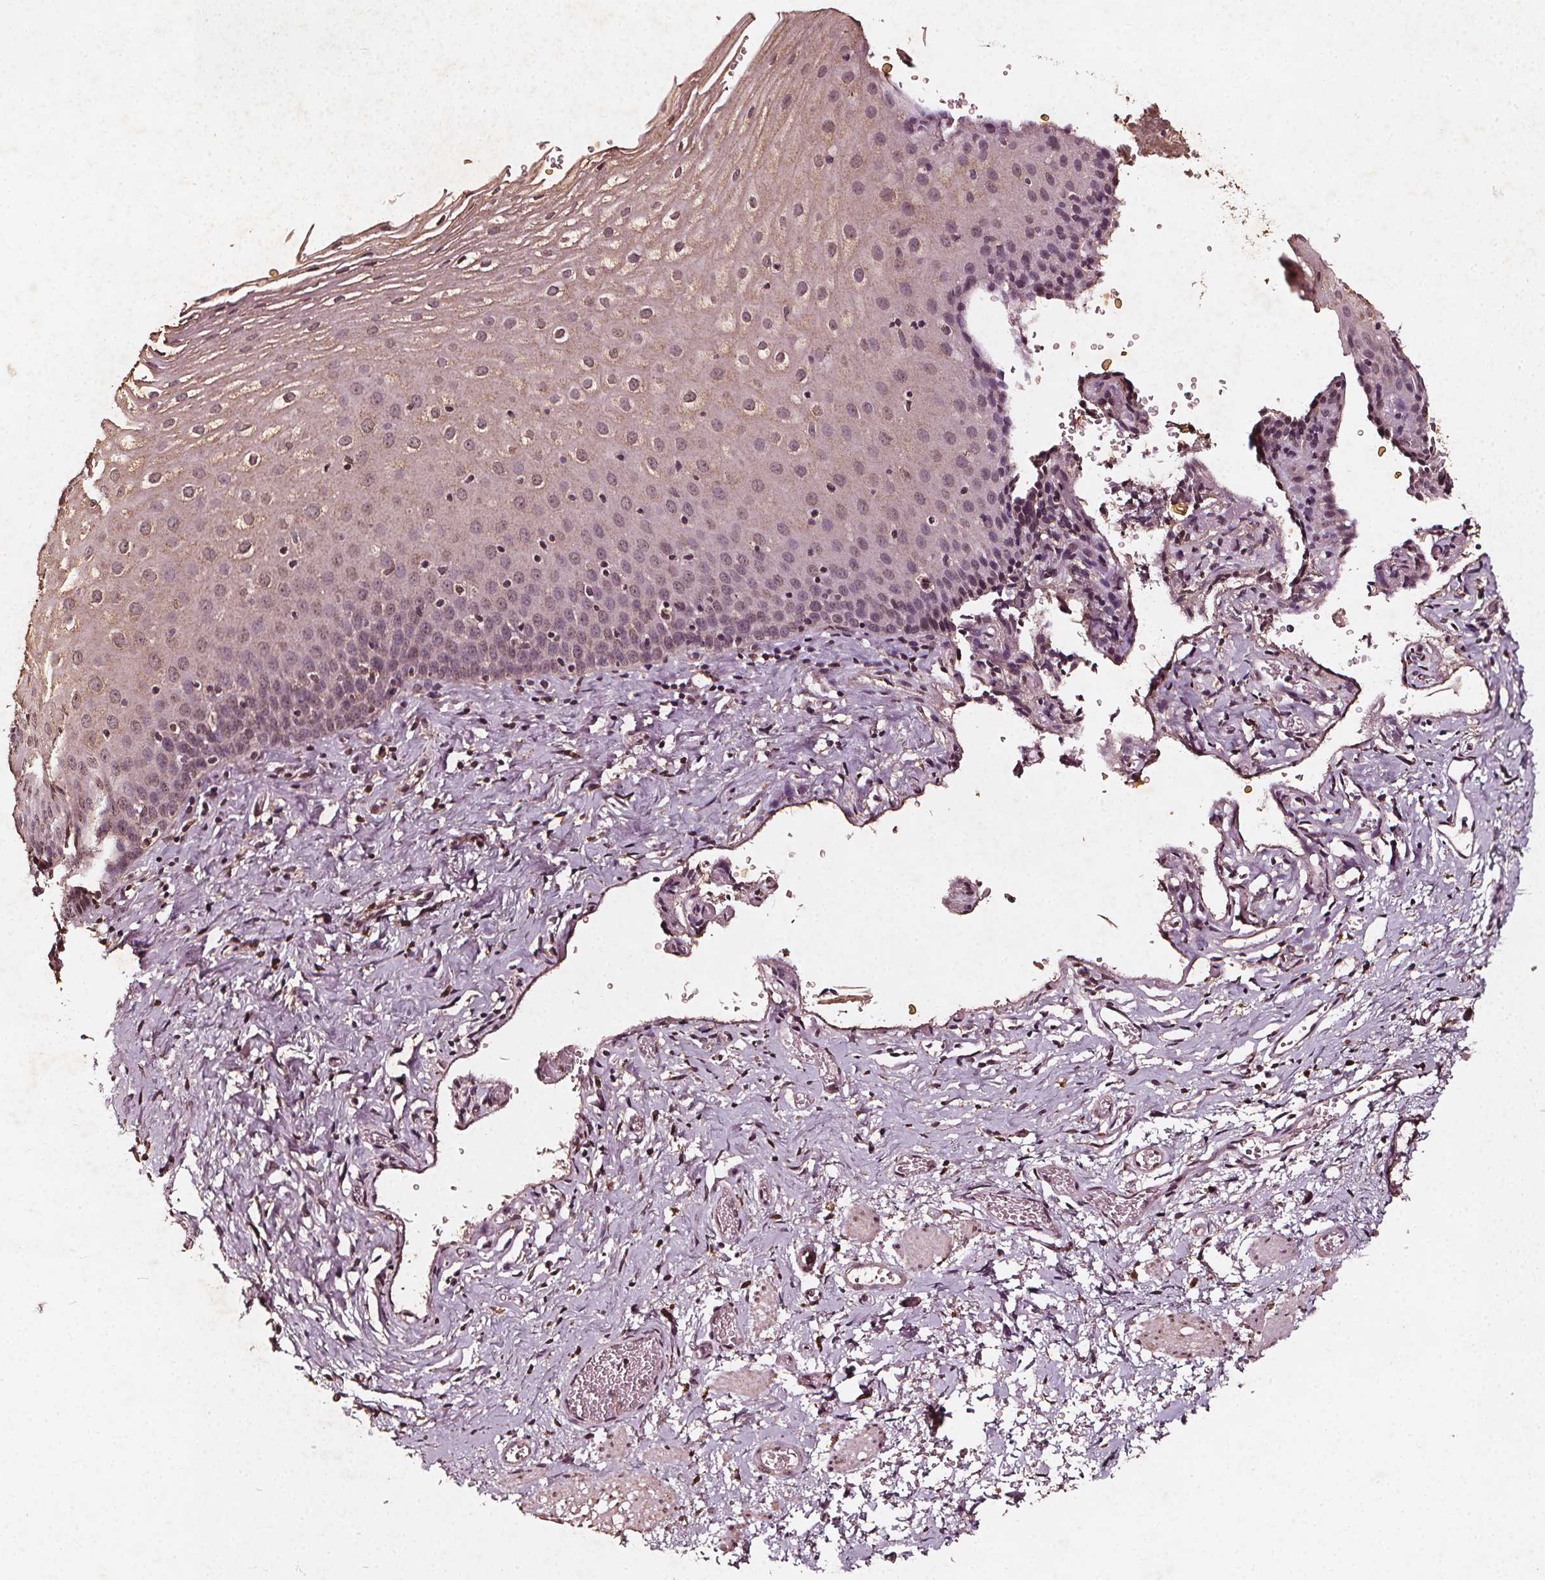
{"staining": {"intensity": "weak", "quantity": "25%-75%", "location": "cytoplasmic/membranous,nuclear"}, "tissue": "esophagus", "cell_type": "Squamous epithelial cells", "image_type": "normal", "snomed": [{"axis": "morphology", "description": "Normal tissue, NOS"}, {"axis": "topography", "description": "Esophagus"}], "caption": "Immunohistochemical staining of unremarkable human esophagus displays weak cytoplasmic/membranous,nuclear protein positivity in approximately 25%-75% of squamous epithelial cells.", "gene": "ABCA1", "patient": {"sex": "male", "age": 68}}